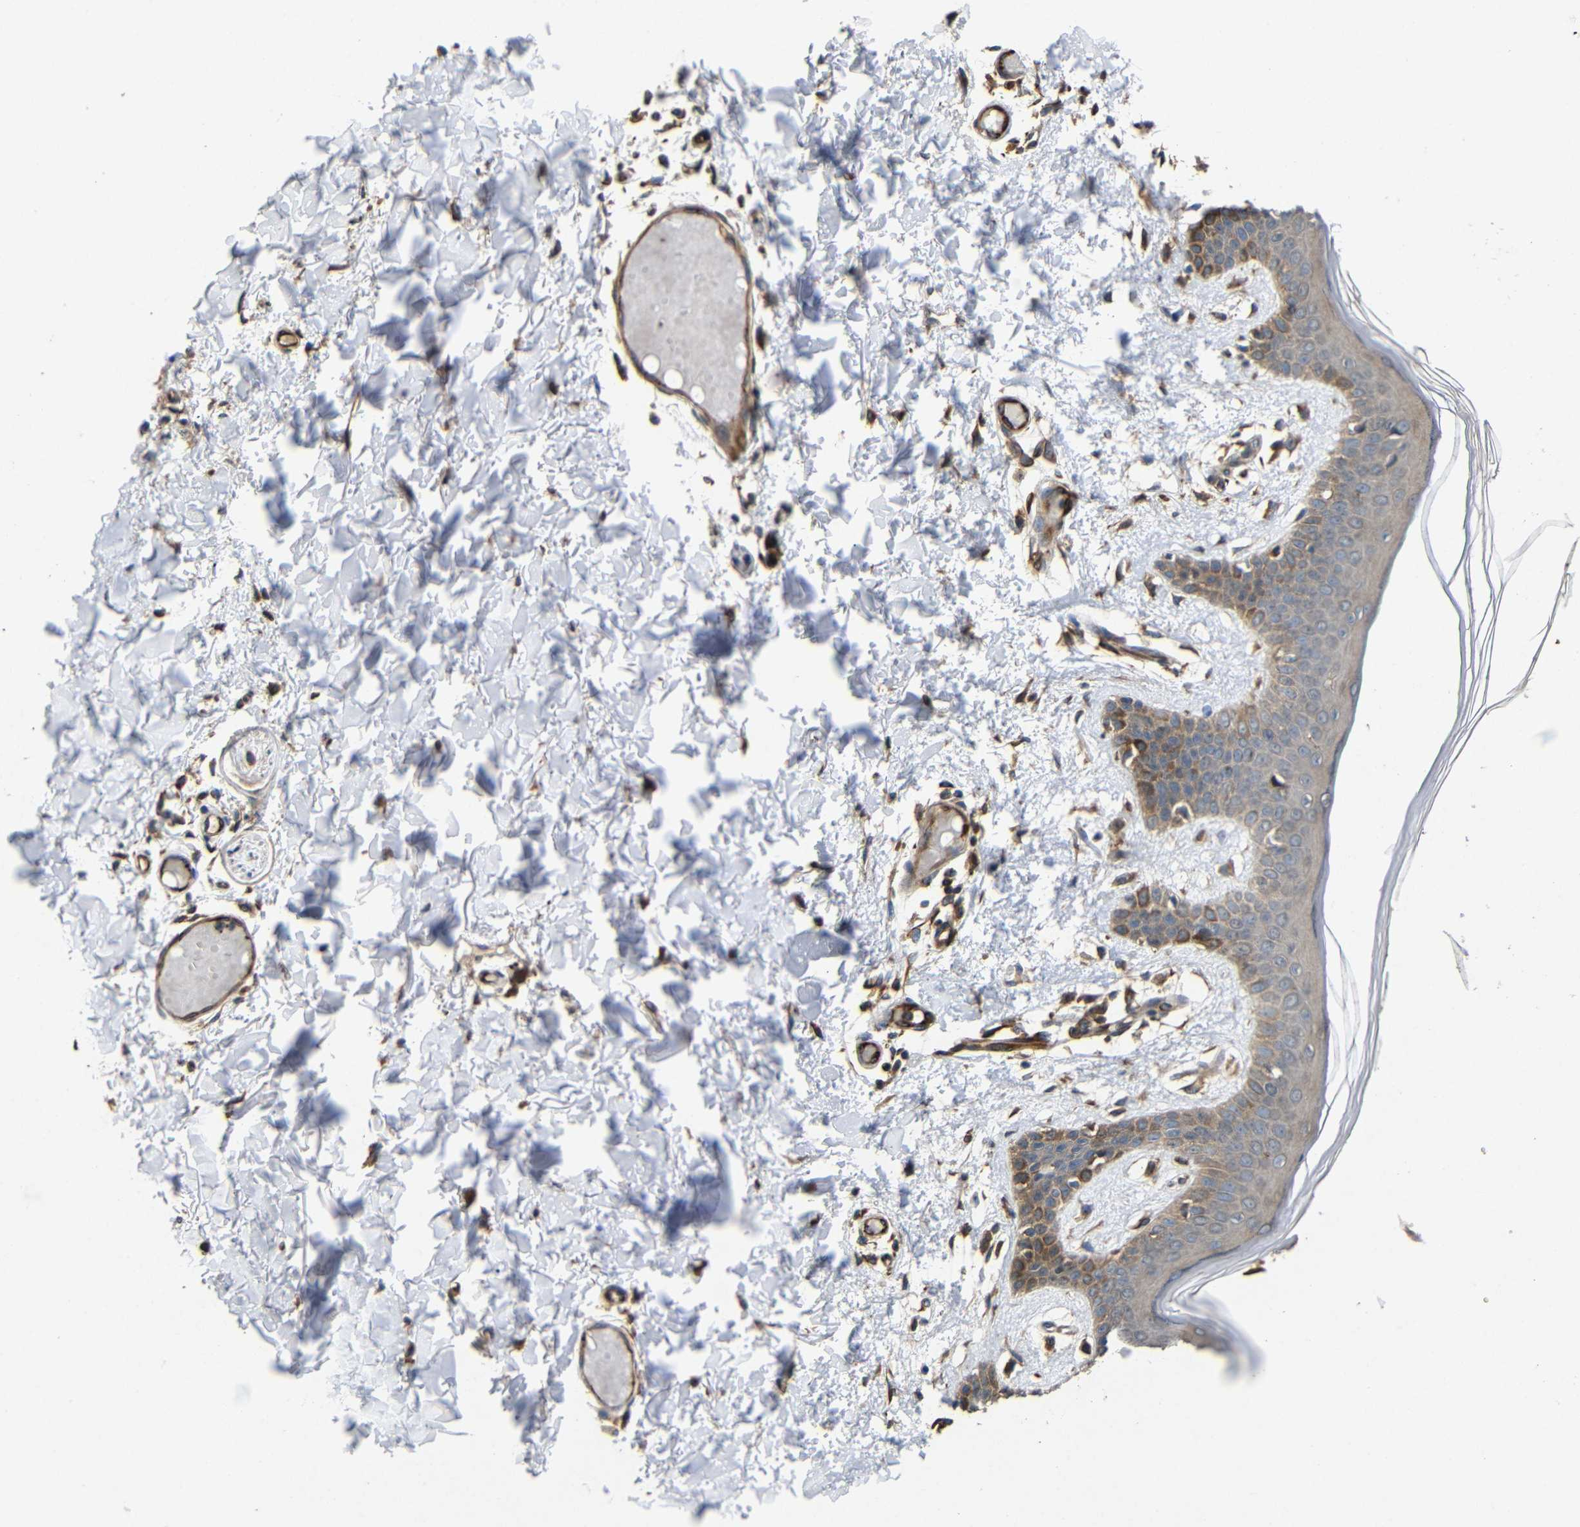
{"staining": {"intensity": "strong", "quantity": ">75%", "location": "cytoplasmic/membranous"}, "tissue": "skin", "cell_type": "Fibroblasts", "image_type": "normal", "snomed": [{"axis": "morphology", "description": "Normal tissue, NOS"}, {"axis": "topography", "description": "Skin"}], "caption": "Brown immunohistochemical staining in unremarkable skin reveals strong cytoplasmic/membranous staining in approximately >75% of fibroblasts. (DAB (3,3'-diaminobenzidine) = brown stain, brightfield microscopy at high magnification).", "gene": "EIF2S1", "patient": {"sex": "male", "age": 53}}